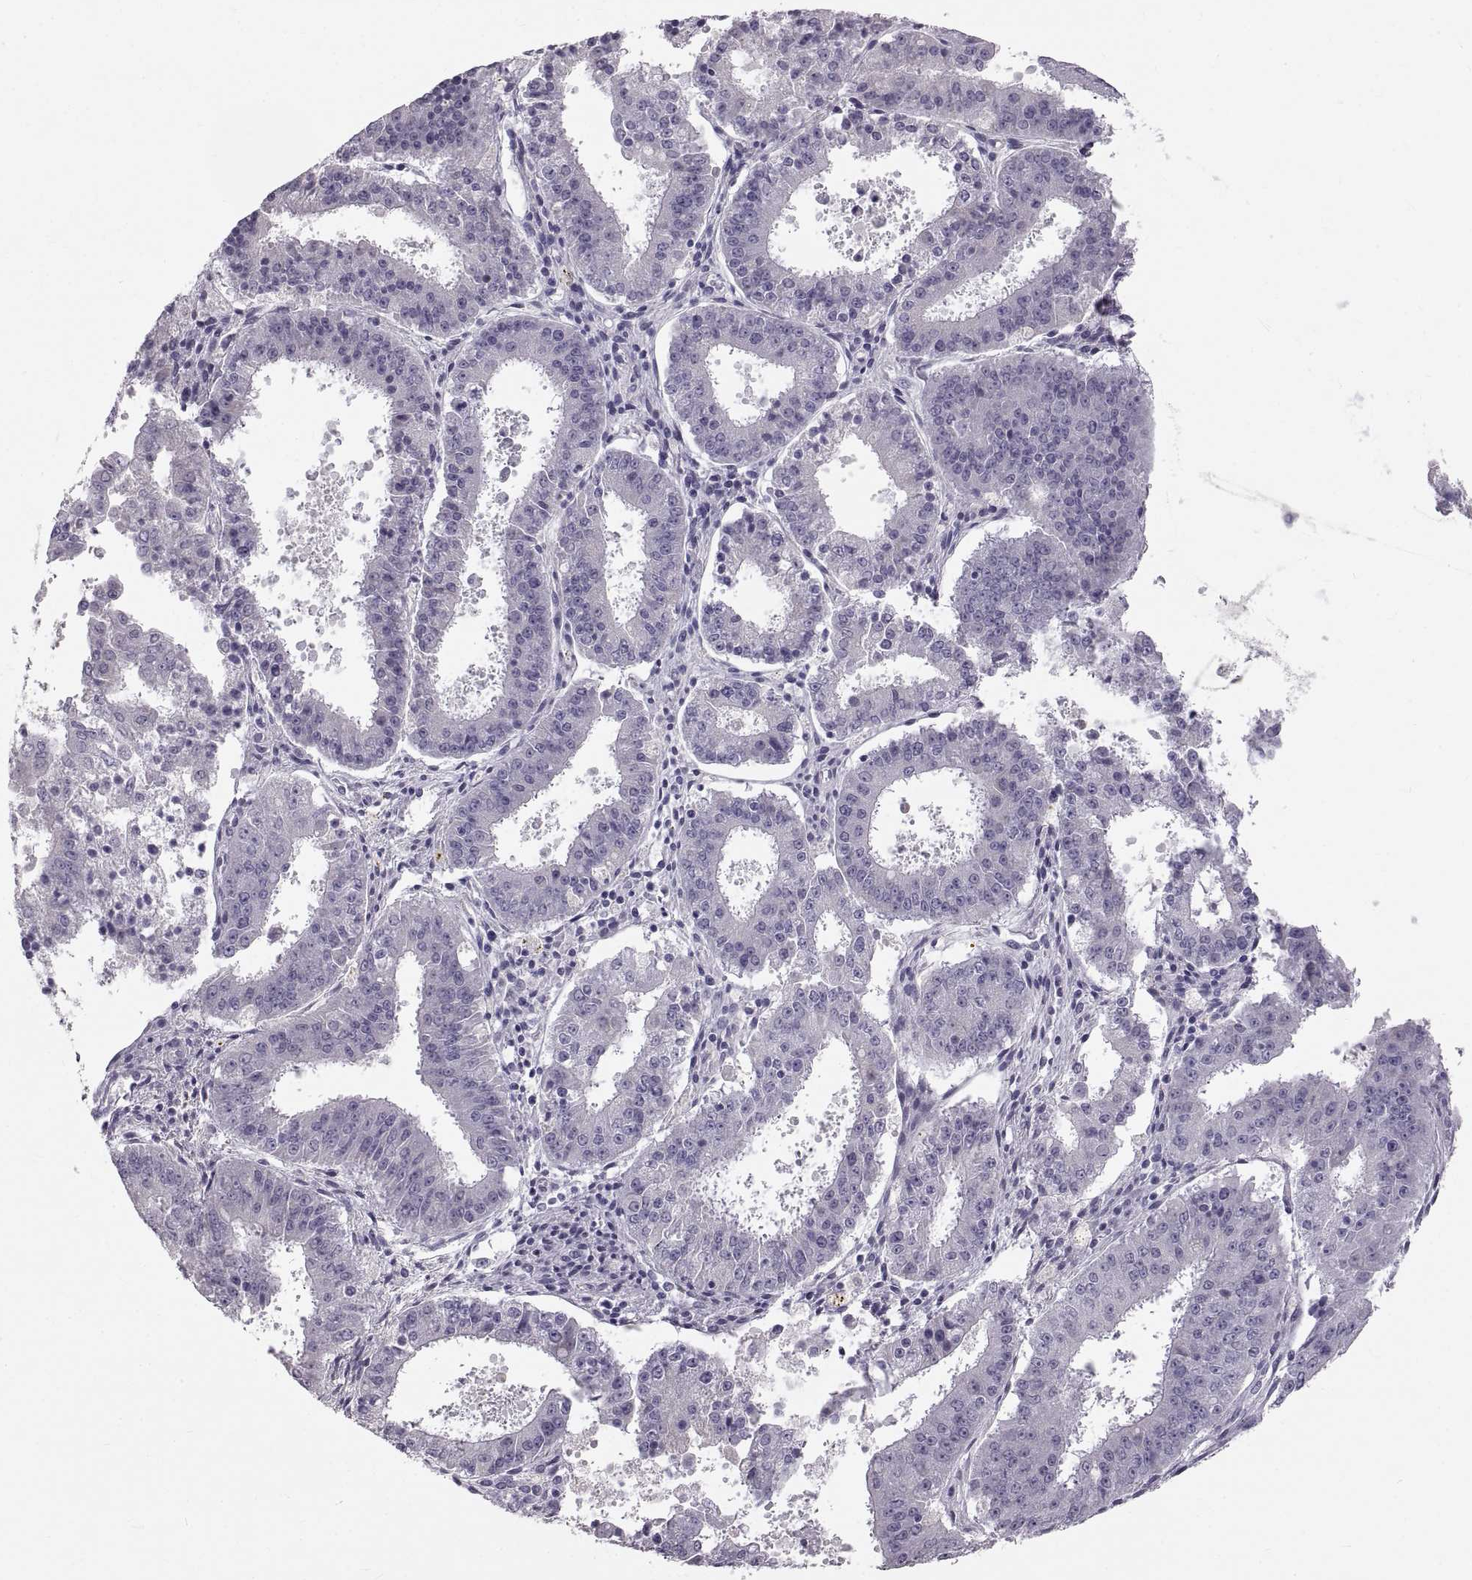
{"staining": {"intensity": "negative", "quantity": "none", "location": "none"}, "tissue": "ovarian cancer", "cell_type": "Tumor cells", "image_type": "cancer", "snomed": [{"axis": "morphology", "description": "Carcinoma, endometroid"}, {"axis": "topography", "description": "Ovary"}], "caption": "Tumor cells are negative for protein expression in human endometroid carcinoma (ovarian).", "gene": "SPACDR", "patient": {"sex": "female", "age": 42}}